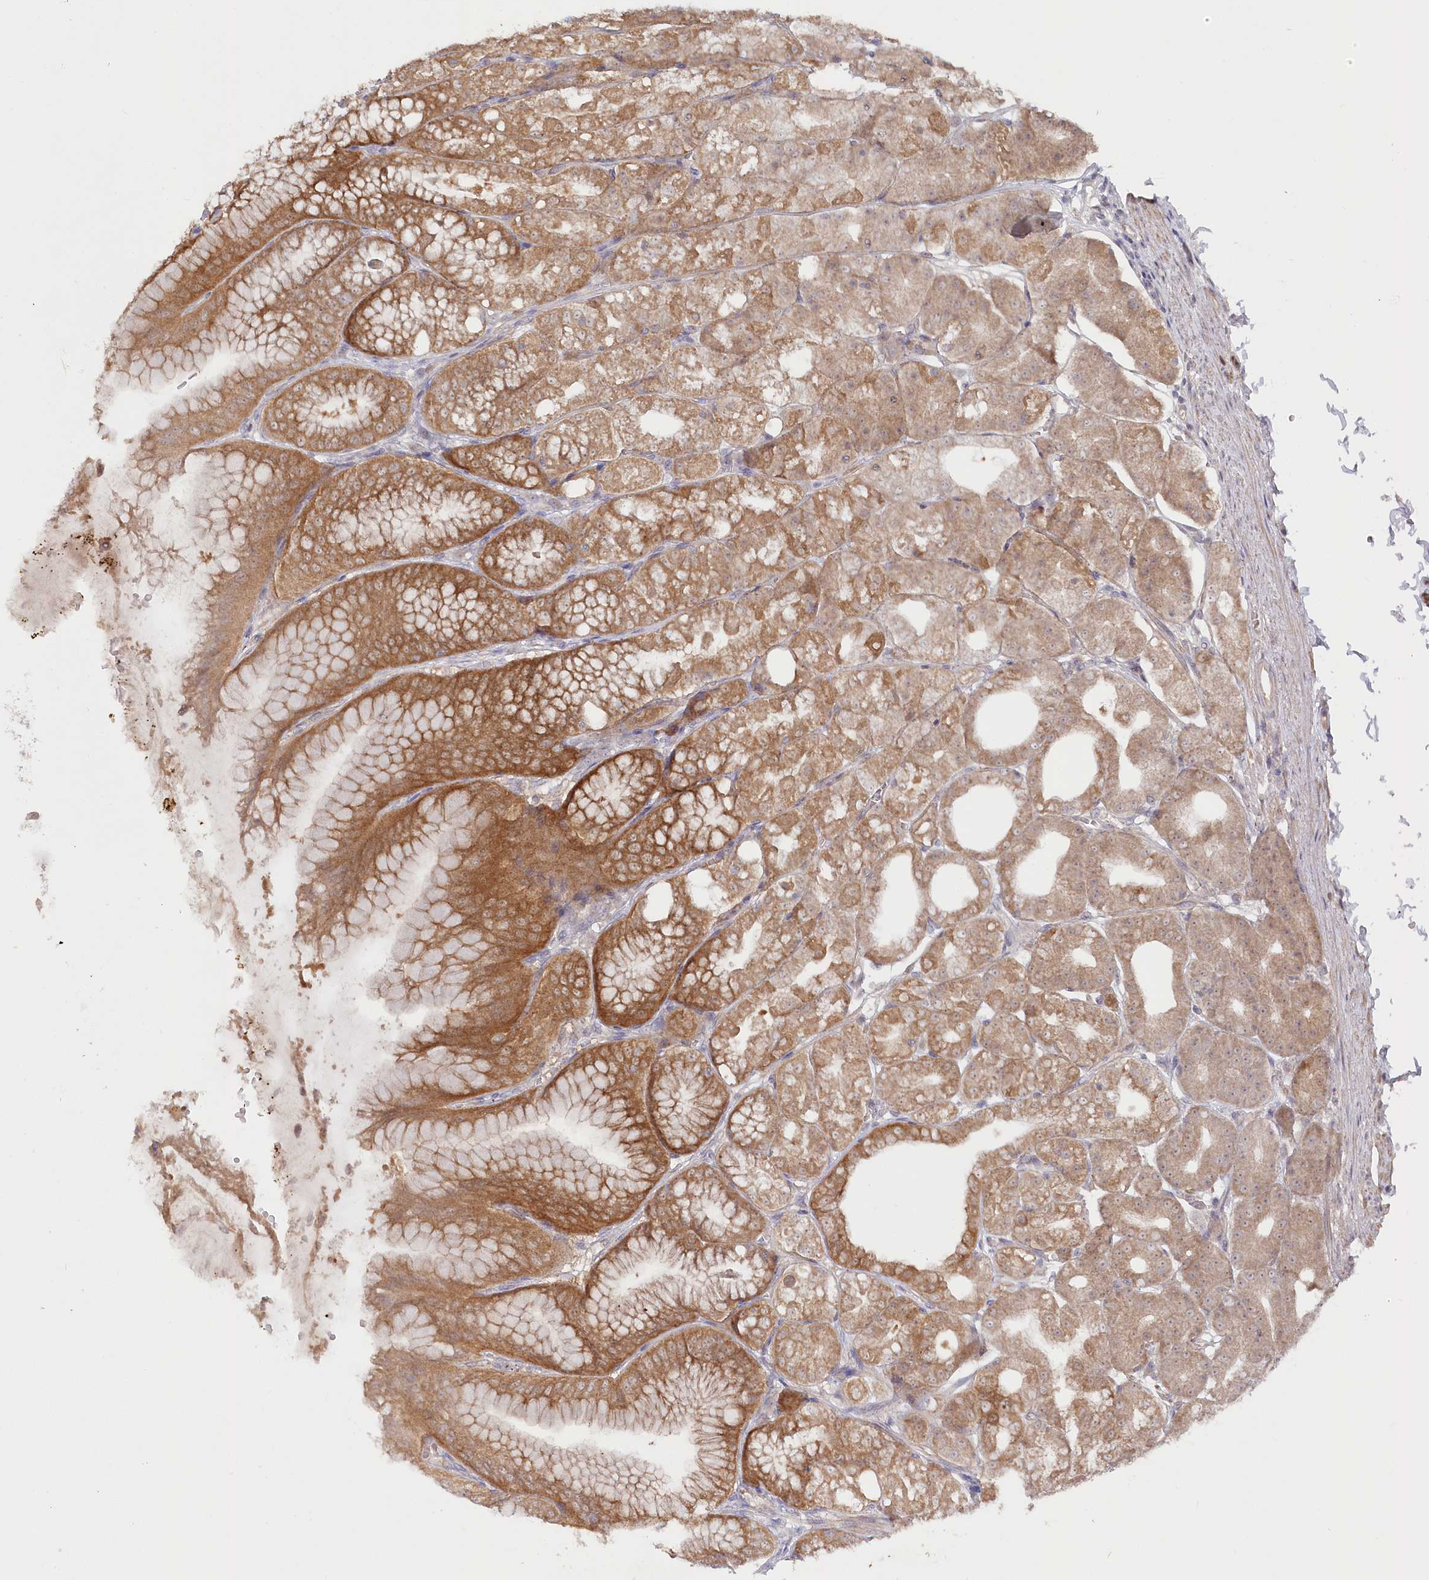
{"staining": {"intensity": "strong", "quantity": "25%-75%", "location": "cytoplasmic/membranous"}, "tissue": "stomach", "cell_type": "Glandular cells", "image_type": "normal", "snomed": [{"axis": "morphology", "description": "Normal tissue, NOS"}, {"axis": "topography", "description": "Stomach, lower"}], "caption": "Immunohistochemistry (IHC) (DAB) staining of normal human stomach exhibits strong cytoplasmic/membranous protein staining in about 25%-75% of glandular cells. The staining was performed using DAB (3,3'-diaminobenzidine) to visualize the protein expression in brown, while the nuclei were stained in blue with hematoxylin (Magnification: 20x).", "gene": "AAMDC", "patient": {"sex": "male", "age": 71}}